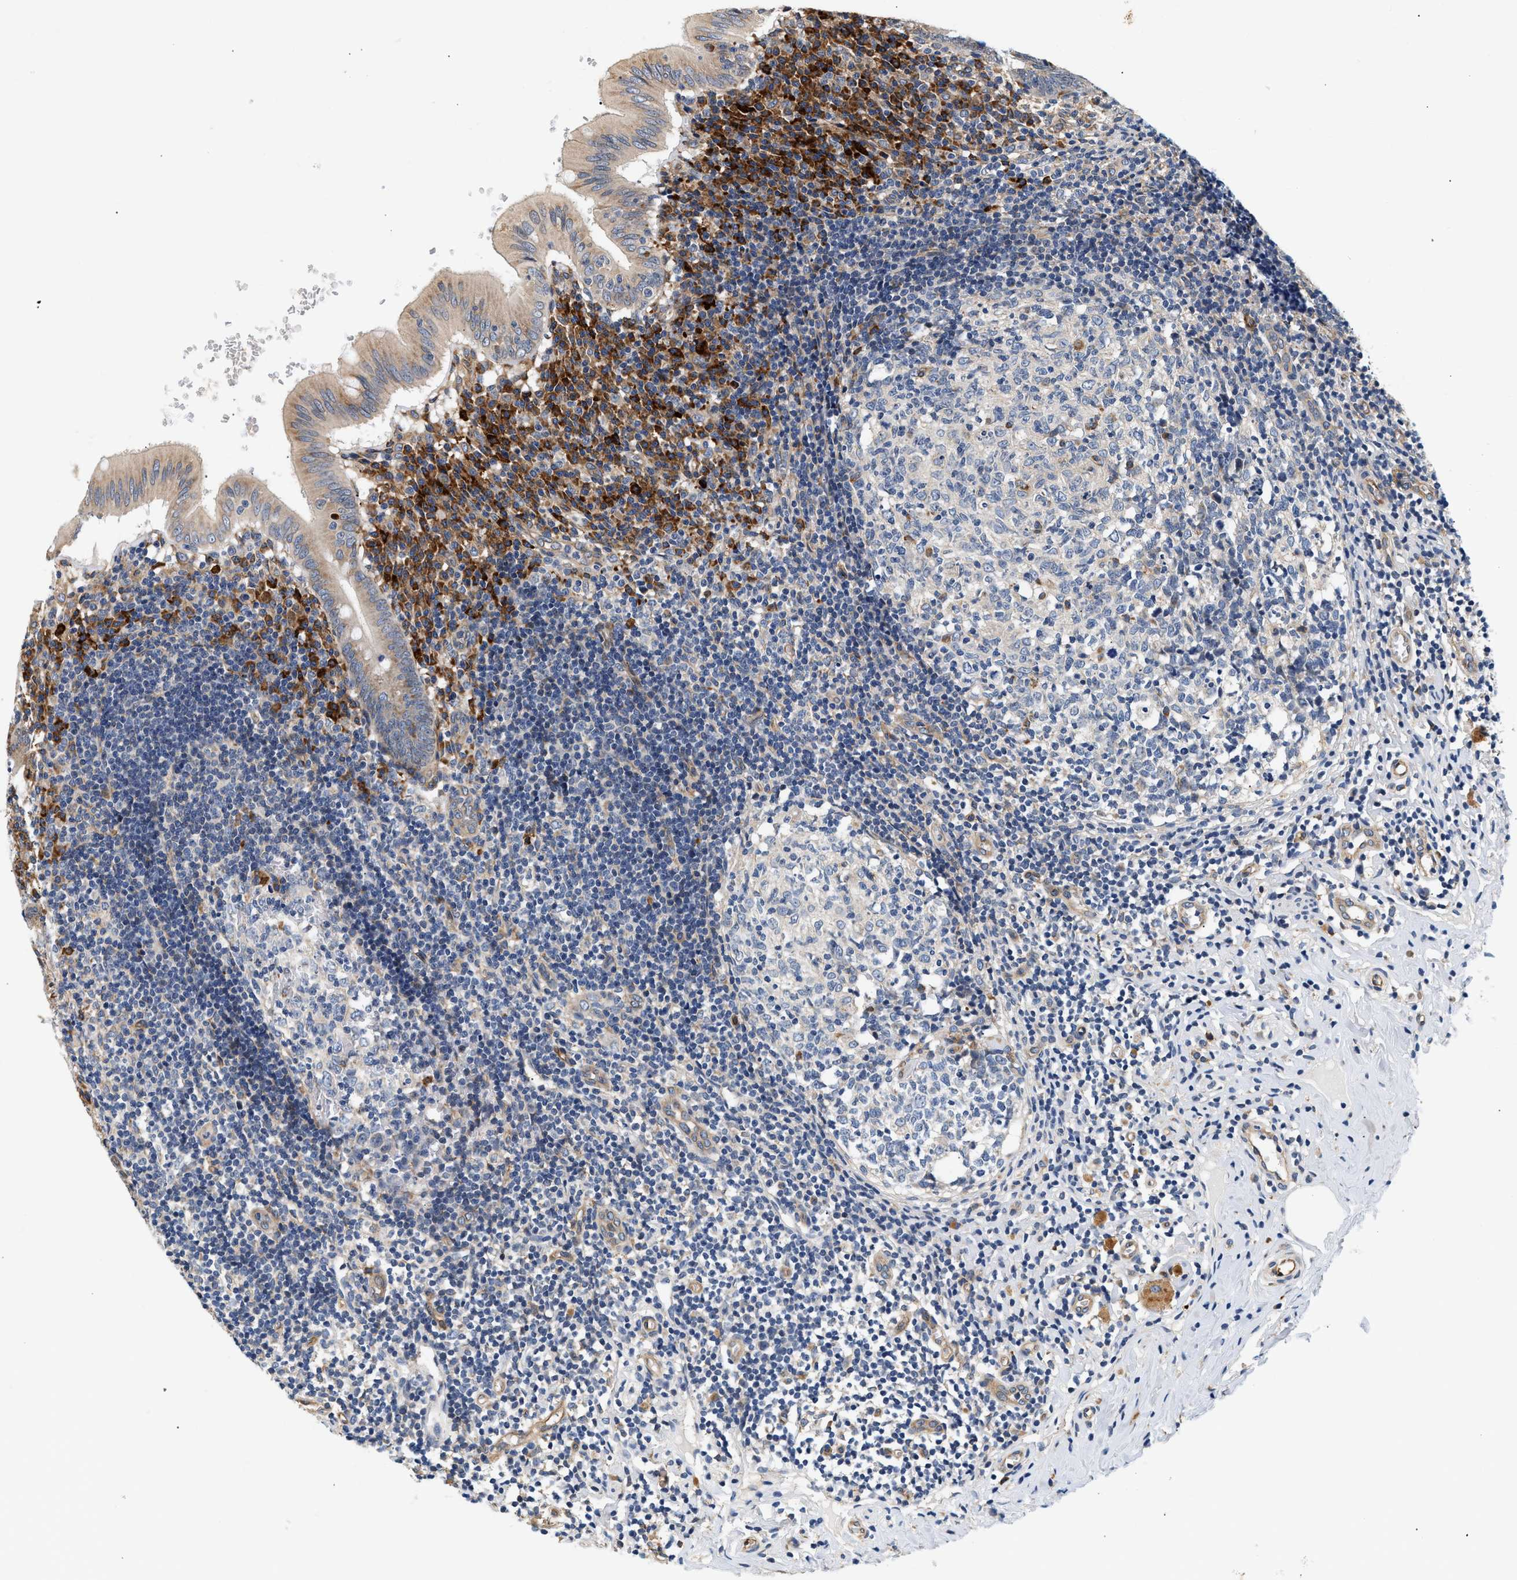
{"staining": {"intensity": "weak", "quantity": ">75%", "location": "cytoplasmic/membranous"}, "tissue": "appendix", "cell_type": "Glandular cells", "image_type": "normal", "snomed": [{"axis": "morphology", "description": "Normal tissue, NOS"}, {"axis": "topography", "description": "Appendix"}], "caption": "Protein staining of benign appendix exhibits weak cytoplasmic/membranous staining in about >75% of glandular cells.", "gene": "IFT74", "patient": {"sex": "male", "age": 8}}